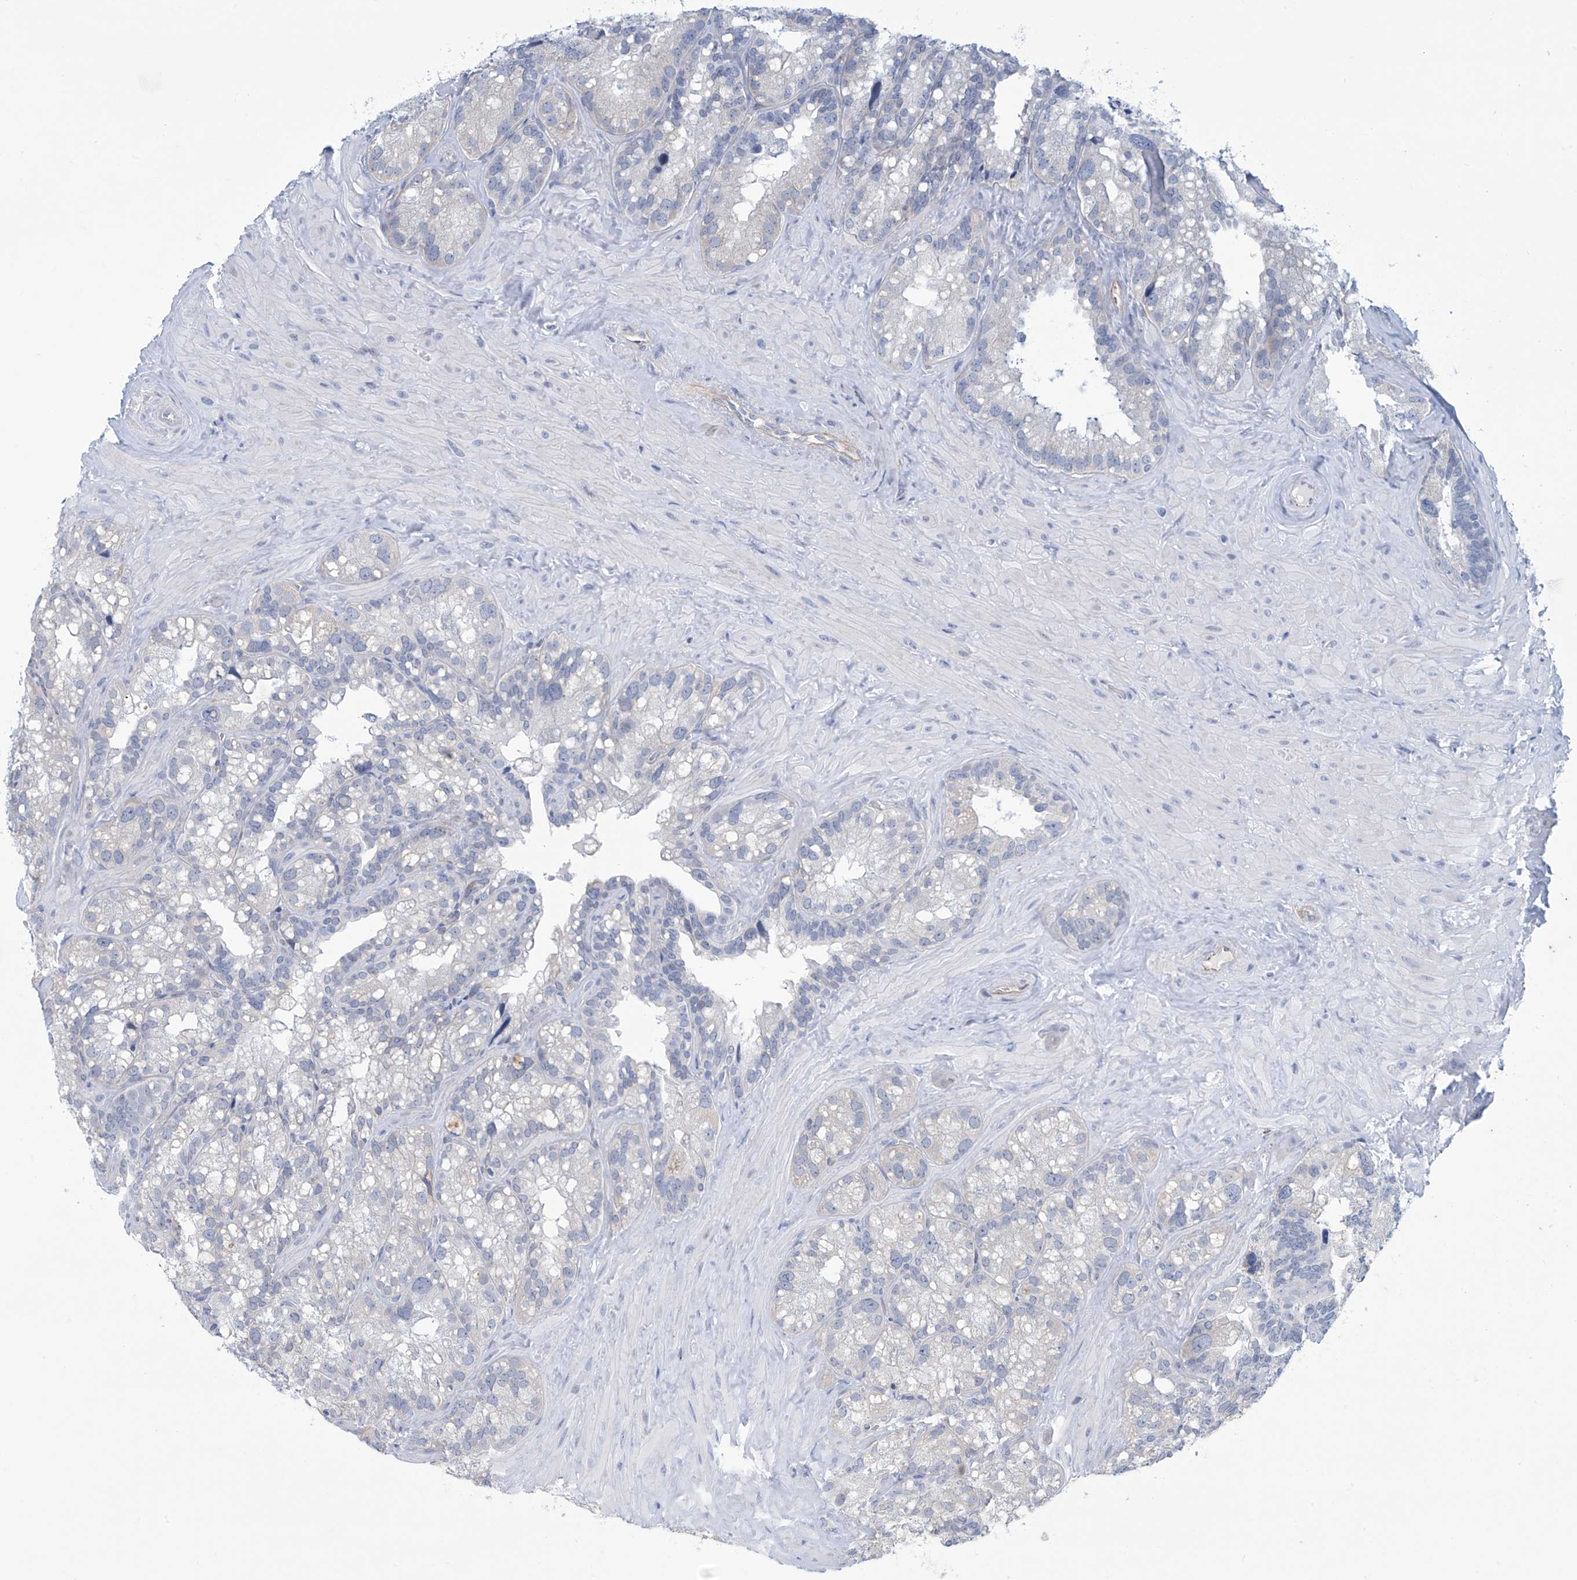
{"staining": {"intensity": "negative", "quantity": "none", "location": "none"}, "tissue": "seminal vesicle", "cell_type": "Glandular cells", "image_type": "normal", "snomed": [{"axis": "morphology", "description": "Normal tissue, NOS"}, {"axis": "topography", "description": "Prostate"}, {"axis": "topography", "description": "Seminal veicle"}], "caption": "IHC micrograph of unremarkable human seminal vesicle stained for a protein (brown), which exhibits no expression in glandular cells.", "gene": "SLC35A5", "patient": {"sex": "male", "age": 68}}